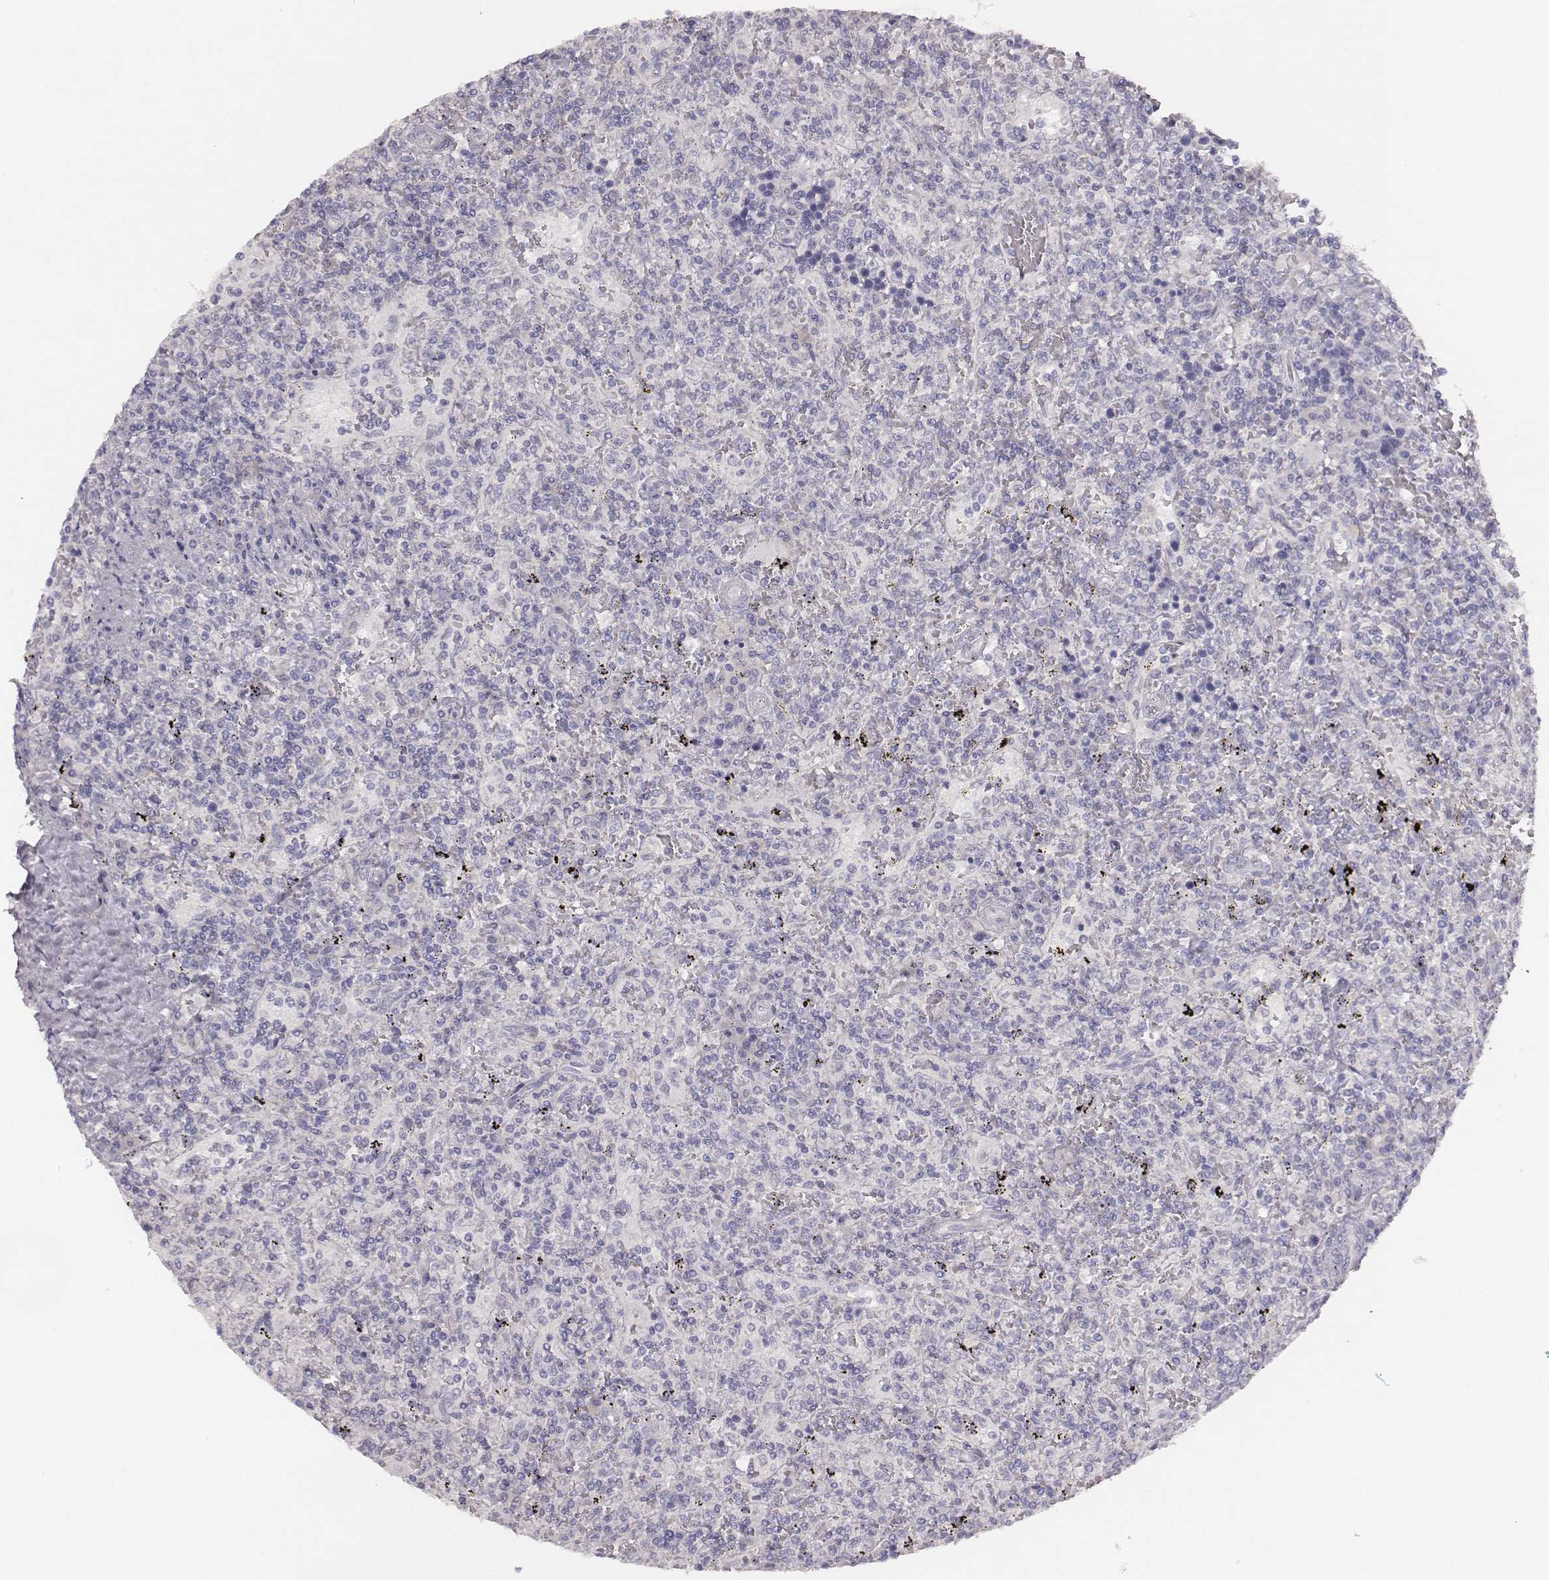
{"staining": {"intensity": "negative", "quantity": "none", "location": "none"}, "tissue": "lymphoma", "cell_type": "Tumor cells", "image_type": "cancer", "snomed": [{"axis": "morphology", "description": "Malignant lymphoma, non-Hodgkin's type, Low grade"}, {"axis": "topography", "description": "Spleen"}], "caption": "Tumor cells are negative for protein expression in human low-grade malignant lymphoma, non-Hodgkin's type.", "gene": "MYH6", "patient": {"sex": "male", "age": 62}}